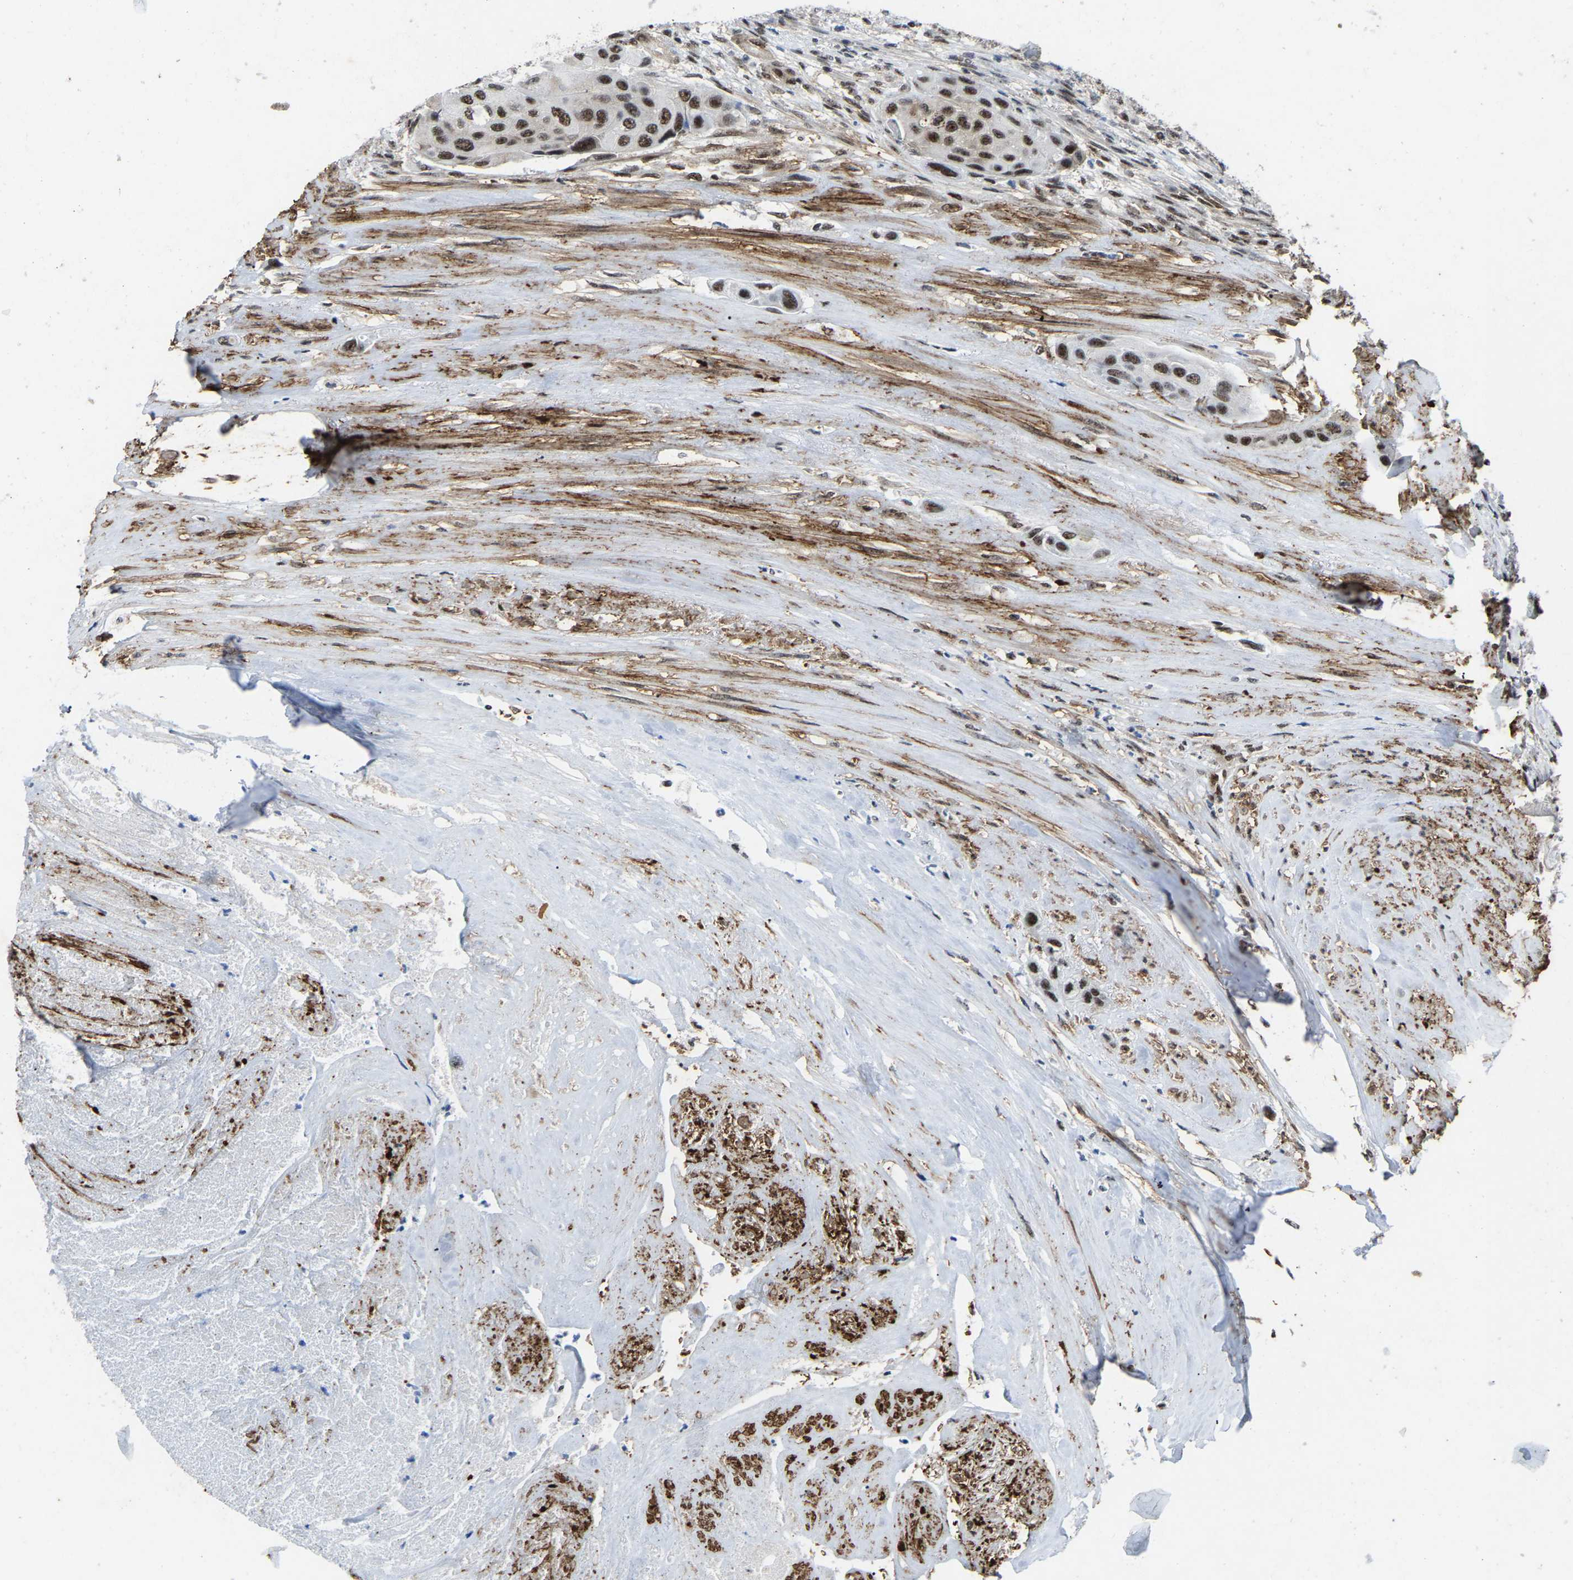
{"staining": {"intensity": "strong", "quantity": ">75%", "location": "nuclear"}, "tissue": "urothelial cancer", "cell_type": "Tumor cells", "image_type": "cancer", "snomed": [{"axis": "morphology", "description": "Urothelial carcinoma, High grade"}, {"axis": "topography", "description": "Urinary bladder"}], "caption": "Immunohistochemistry (DAB) staining of high-grade urothelial carcinoma shows strong nuclear protein expression in about >75% of tumor cells.", "gene": "DDX5", "patient": {"sex": "female", "age": 56}}